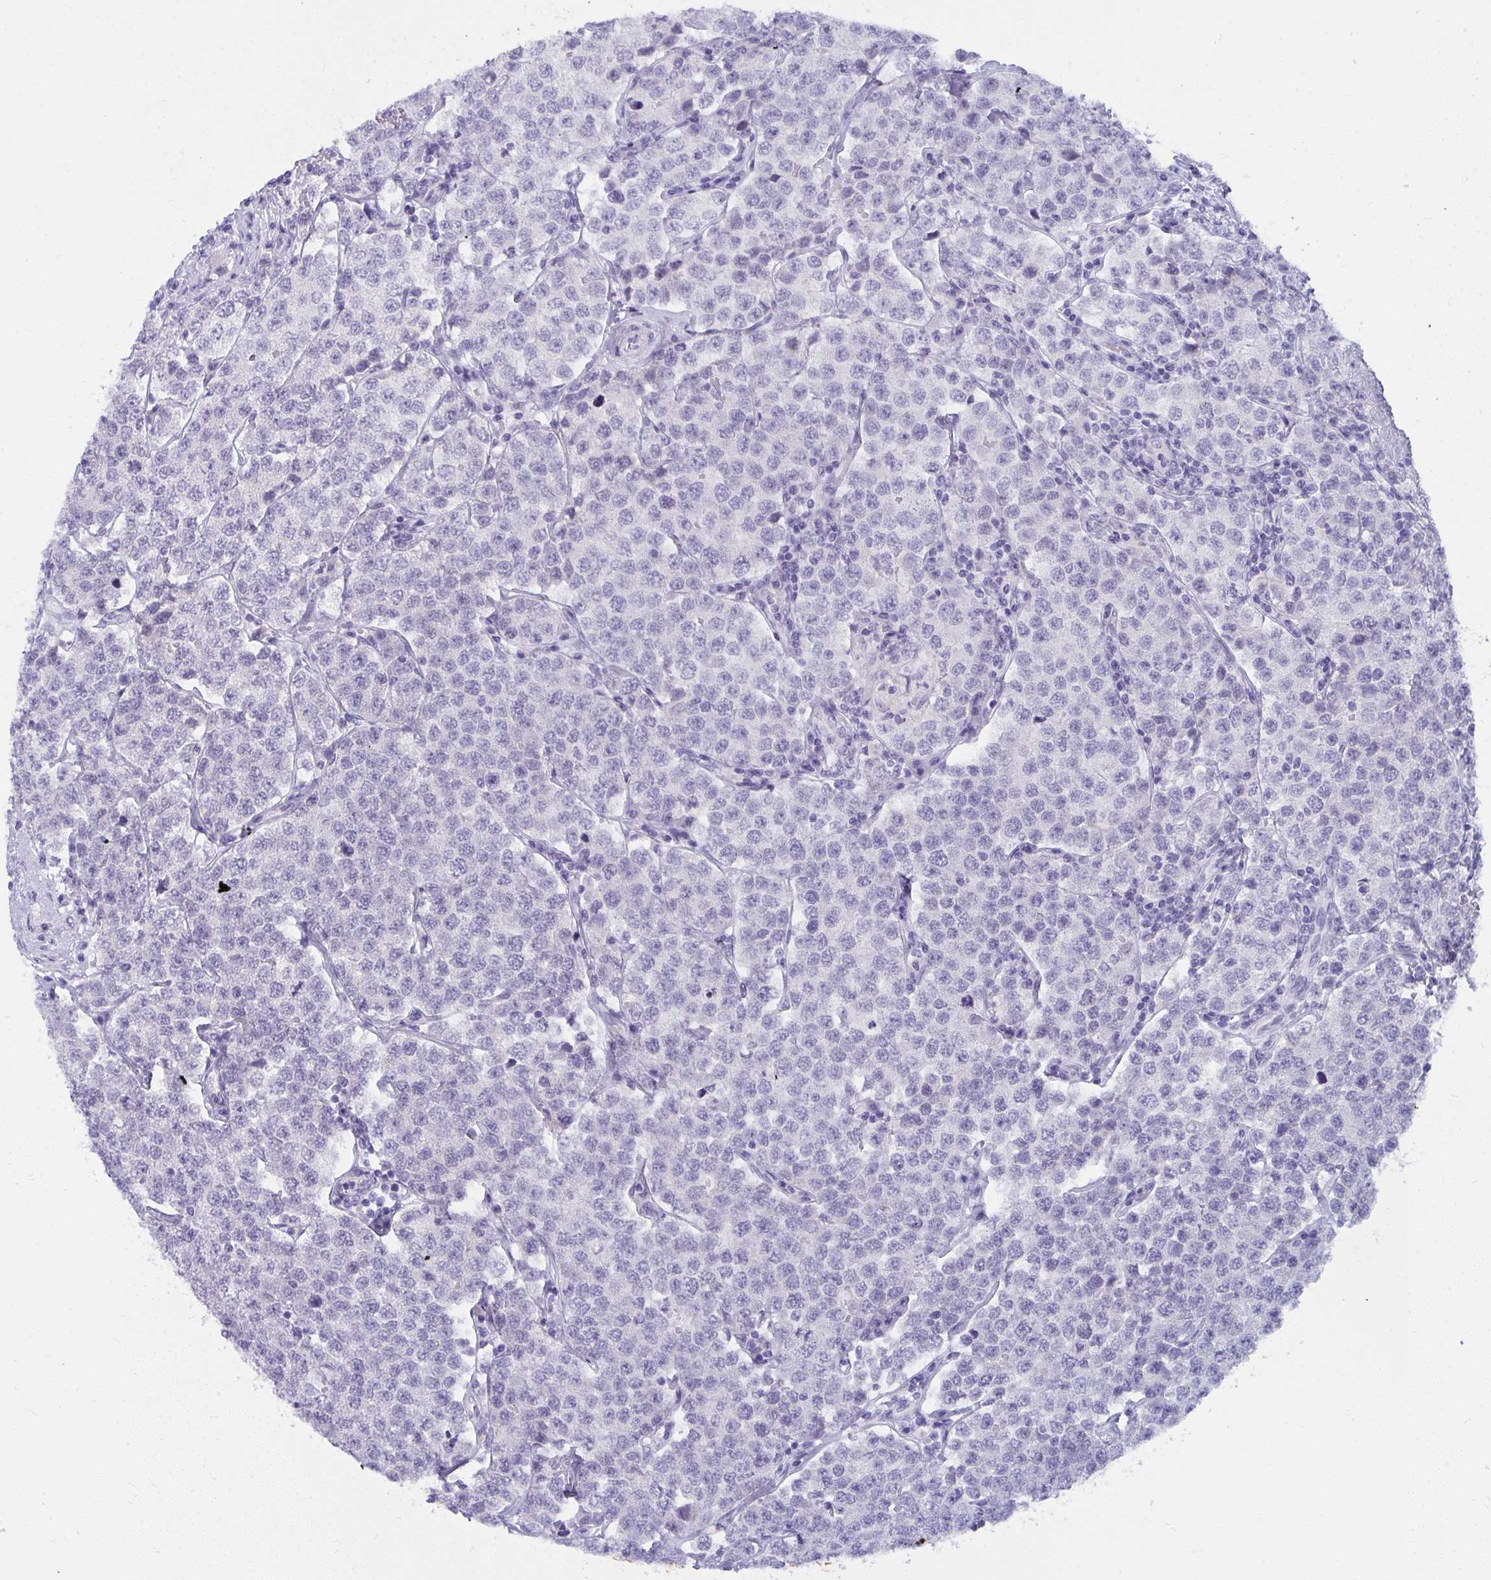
{"staining": {"intensity": "negative", "quantity": "none", "location": "none"}, "tissue": "testis cancer", "cell_type": "Tumor cells", "image_type": "cancer", "snomed": [{"axis": "morphology", "description": "Seminoma, NOS"}, {"axis": "topography", "description": "Testis"}], "caption": "This is an immunohistochemistry histopathology image of testis seminoma. There is no expression in tumor cells.", "gene": "UGT3A2", "patient": {"sex": "male", "age": 34}}